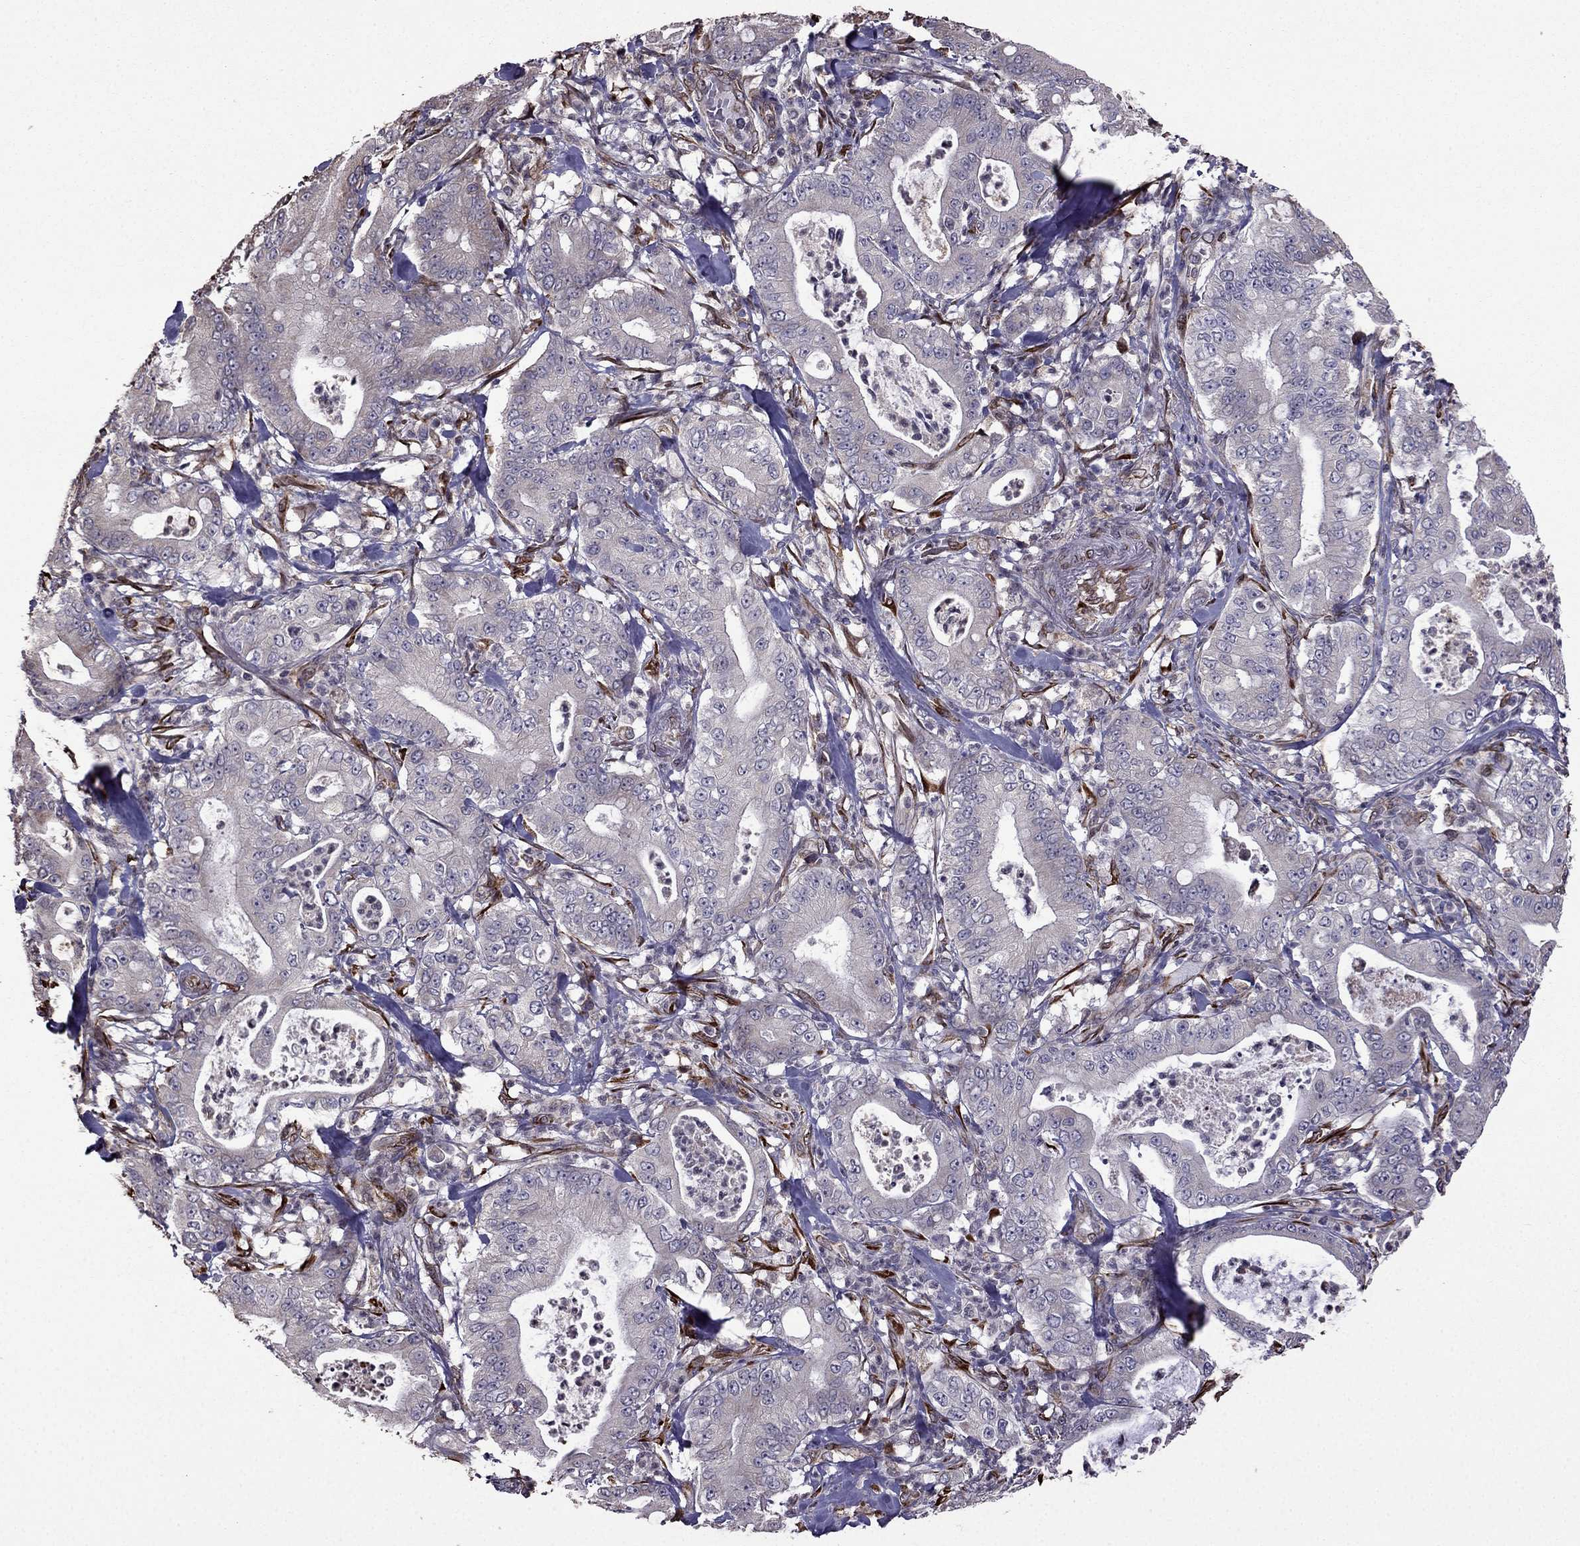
{"staining": {"intensity": "negative", "quantity": "none", "location": "none"}, "tissue": "pancreatic cancer", "cell_type": "Tumor cells", "image_type": "cancer", "snomed": [{"axis": "morphology", "description": "Adenocarcinoma, NOS"}, {"axis": "topography", "description": "Pancreas"}], "caption": "The micrograph demonstrates no staining of tumor cells in pancreatic cancer.", "gene": "IKBIP", "patient": {"sex": "male", "age": 71}}